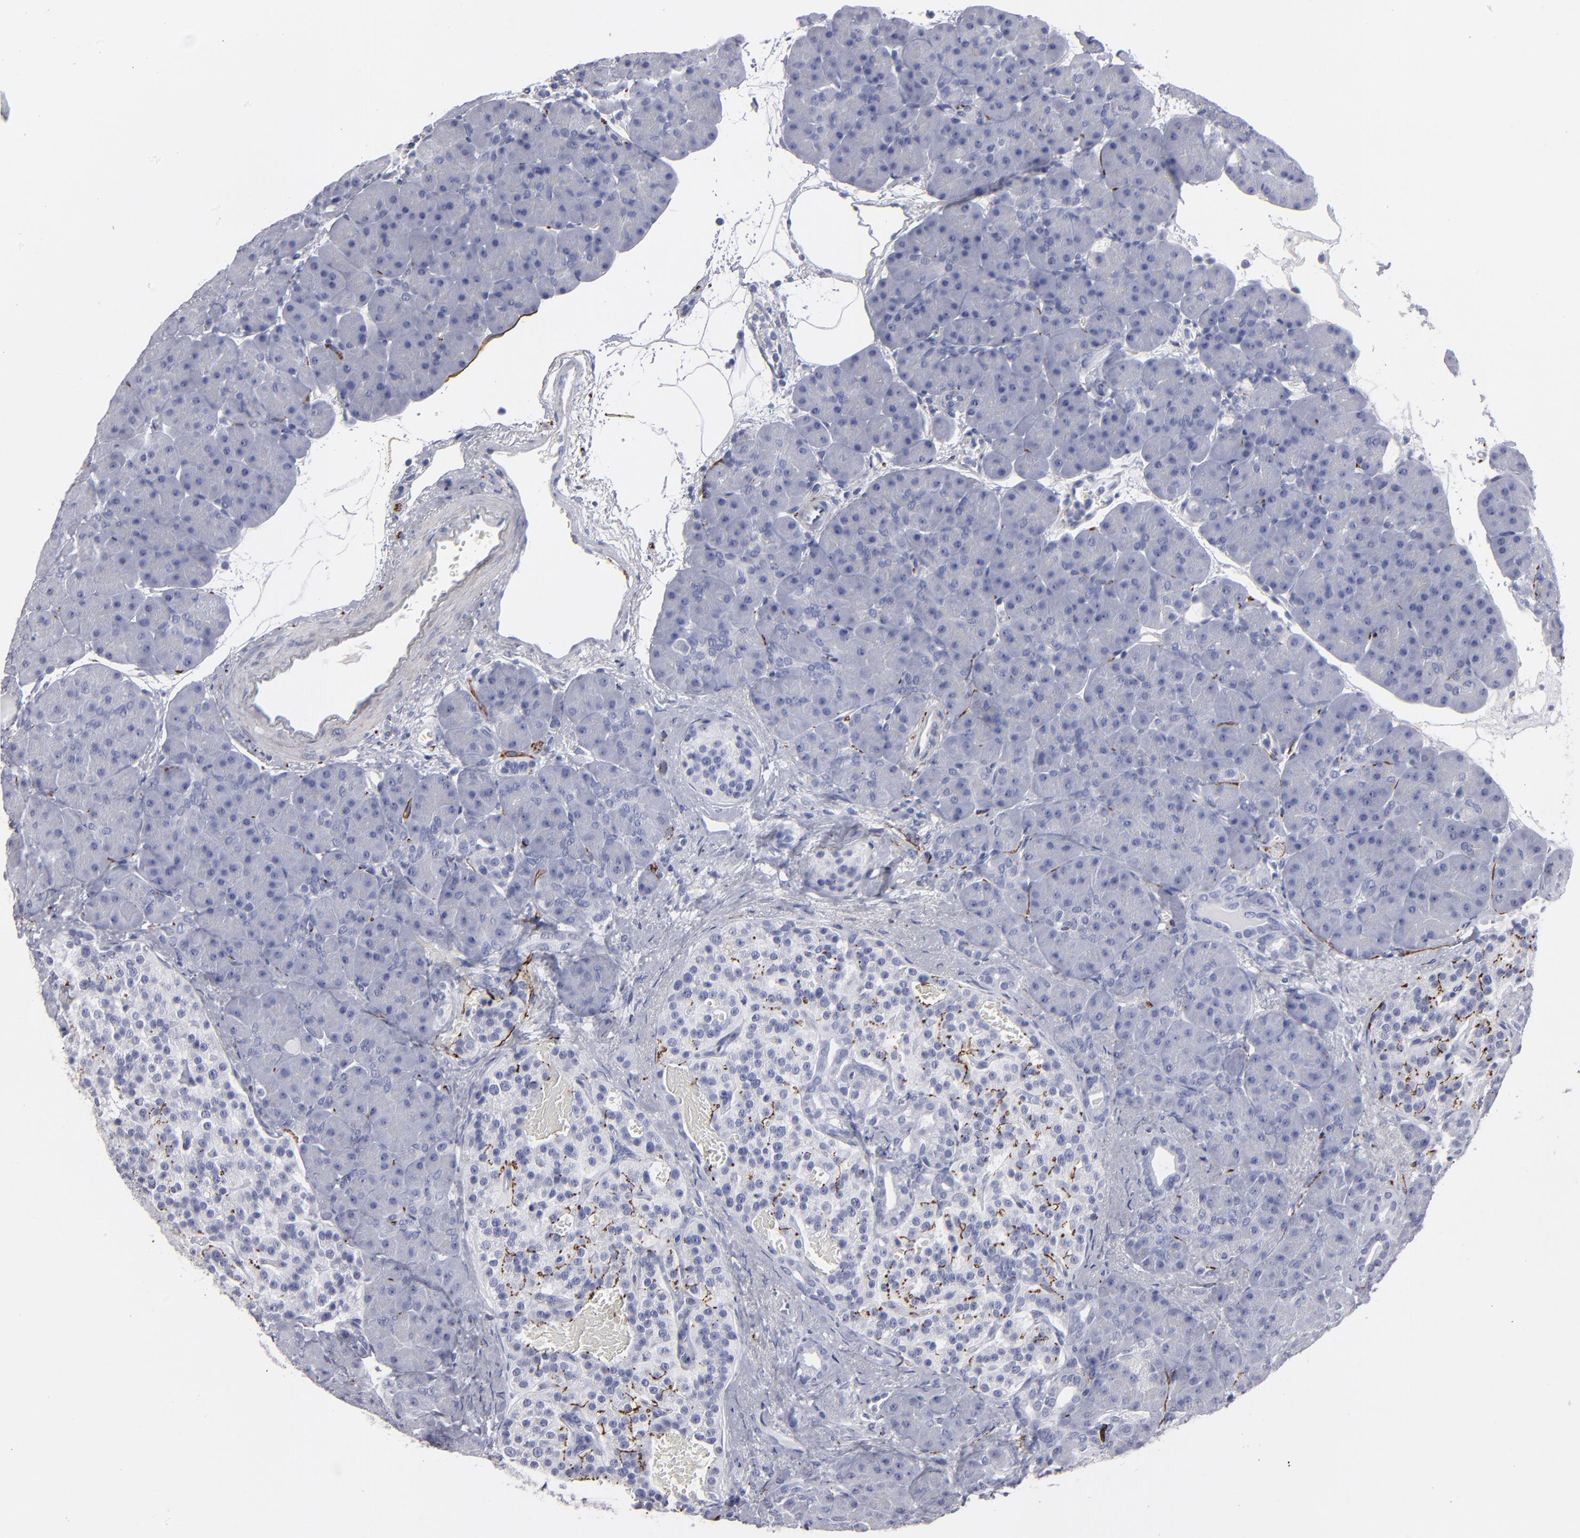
{"staining": {"intensity": "negative", "quantity": "none", "location": "none"}, "tissue": "pancreas", "cell_type": "Exocrine glandular cells", "image_type": "normal", "snomed": [{"axis": "morphology", "description": "Normal tissue, NOS"}, {"axis": "topography", "description": "Pancreas"}], "caption": "The image reveals no significant staining in exocrine glandular cells of pancreas. (Stains: DAB (3,3'-diaminobenzidine) immunohistochemistry with hematoxylin counter stain, Microscopy: brightfield microscopy at high magnification).", "gene": "CADM3", "patient": {"sex": "male", "age": 66}}